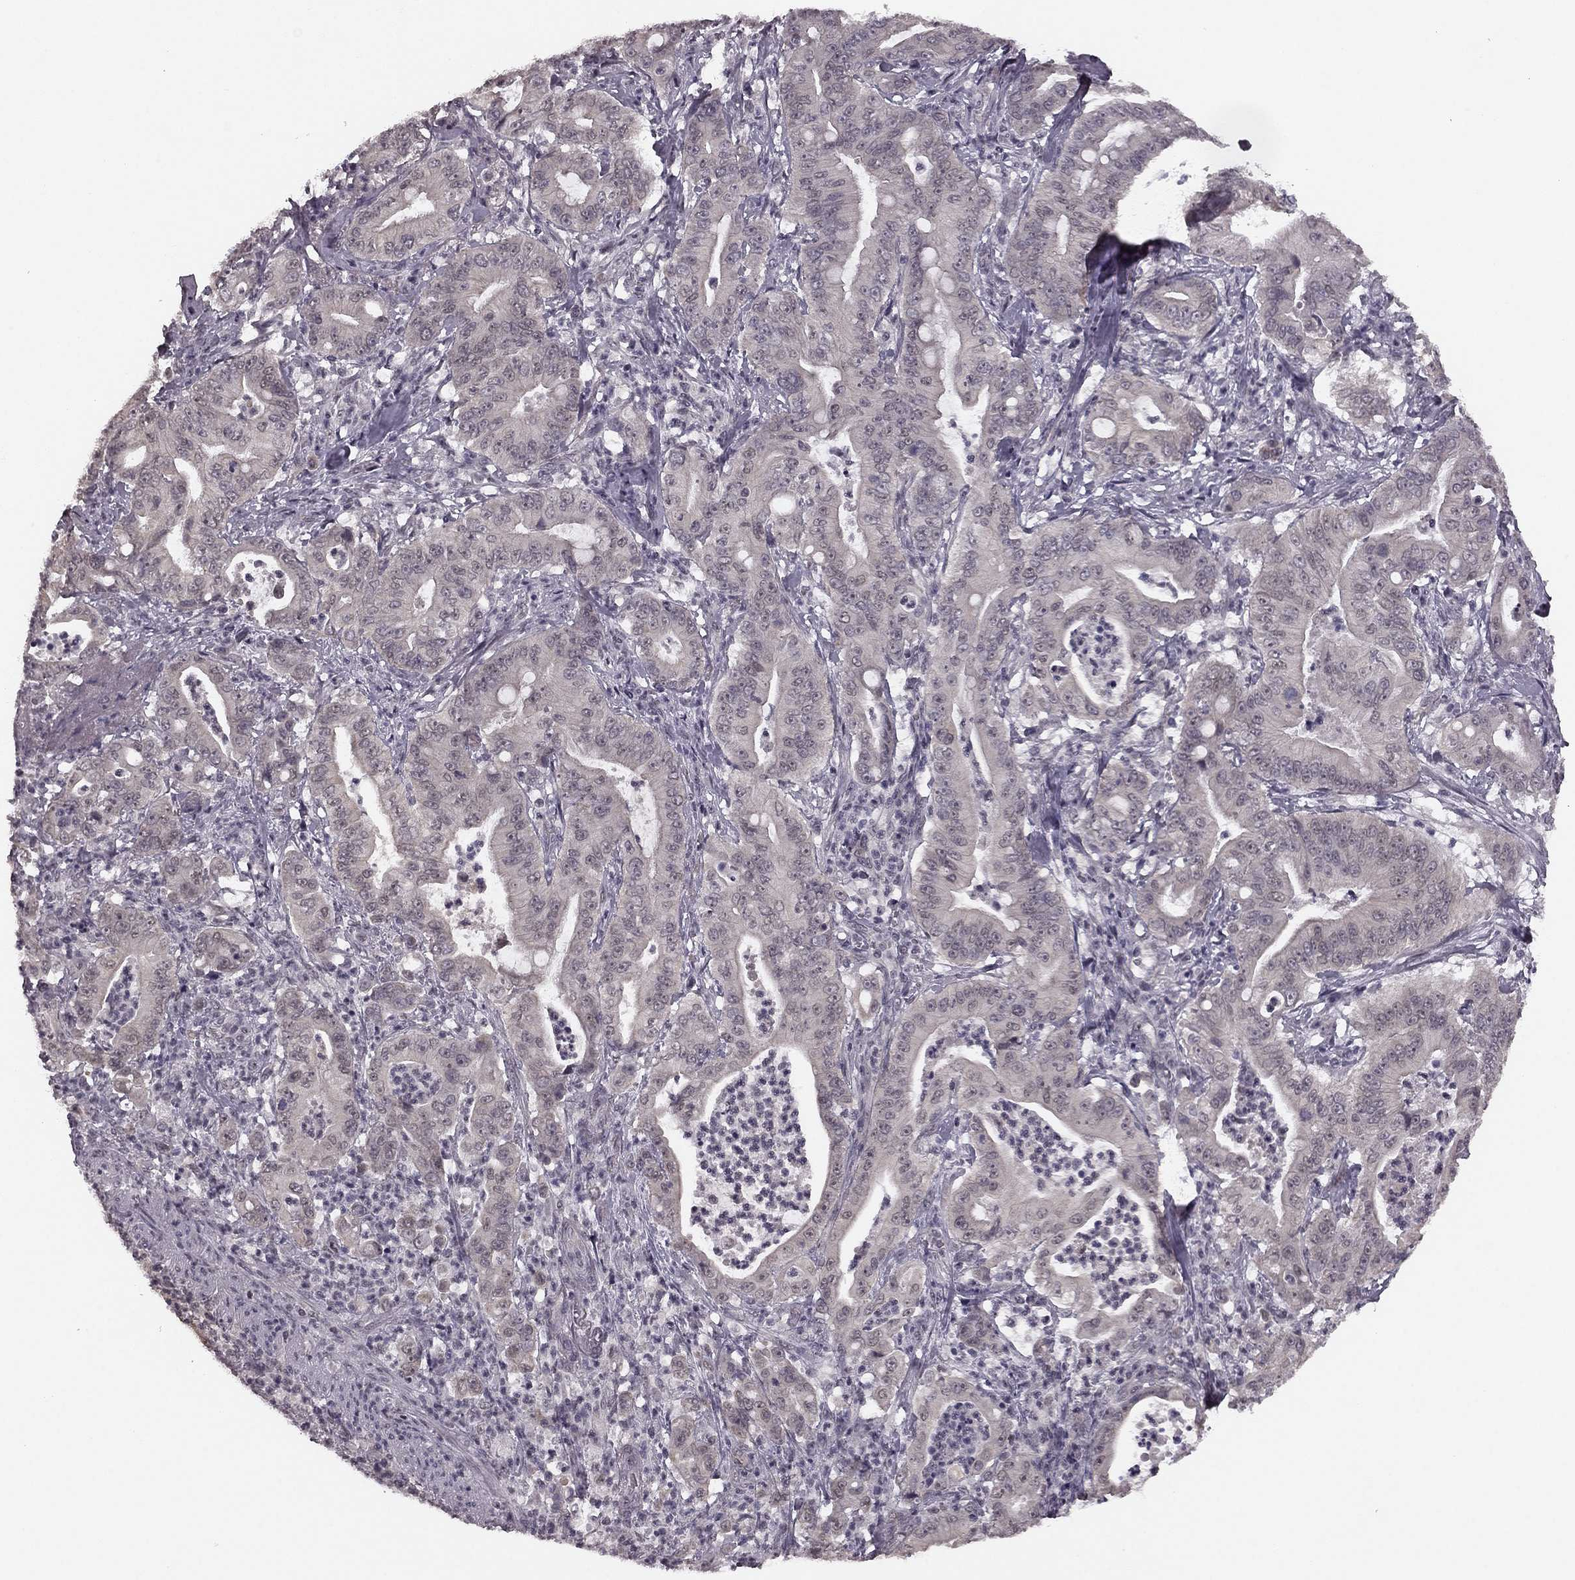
{"staining": {"intensity": "negative", "quantity": "none", "location": "none"}, "tissue": "pancreatic cancer", "cell_type": "Tumor cells", "image_type": "cancer", "snomed": [{"axis": "morphology", "description": "Adenocarcinoma, NOS"}, {"axis": "topography", "description": "Pancreas"}], "caption": "This is an immunohistochemistry histopathology image of pancreatic cancer (adenocarcinoma). There is no expression in tumor cells.", "gene": "HCN4", "patient": {"sex": "male", "age": 71}}